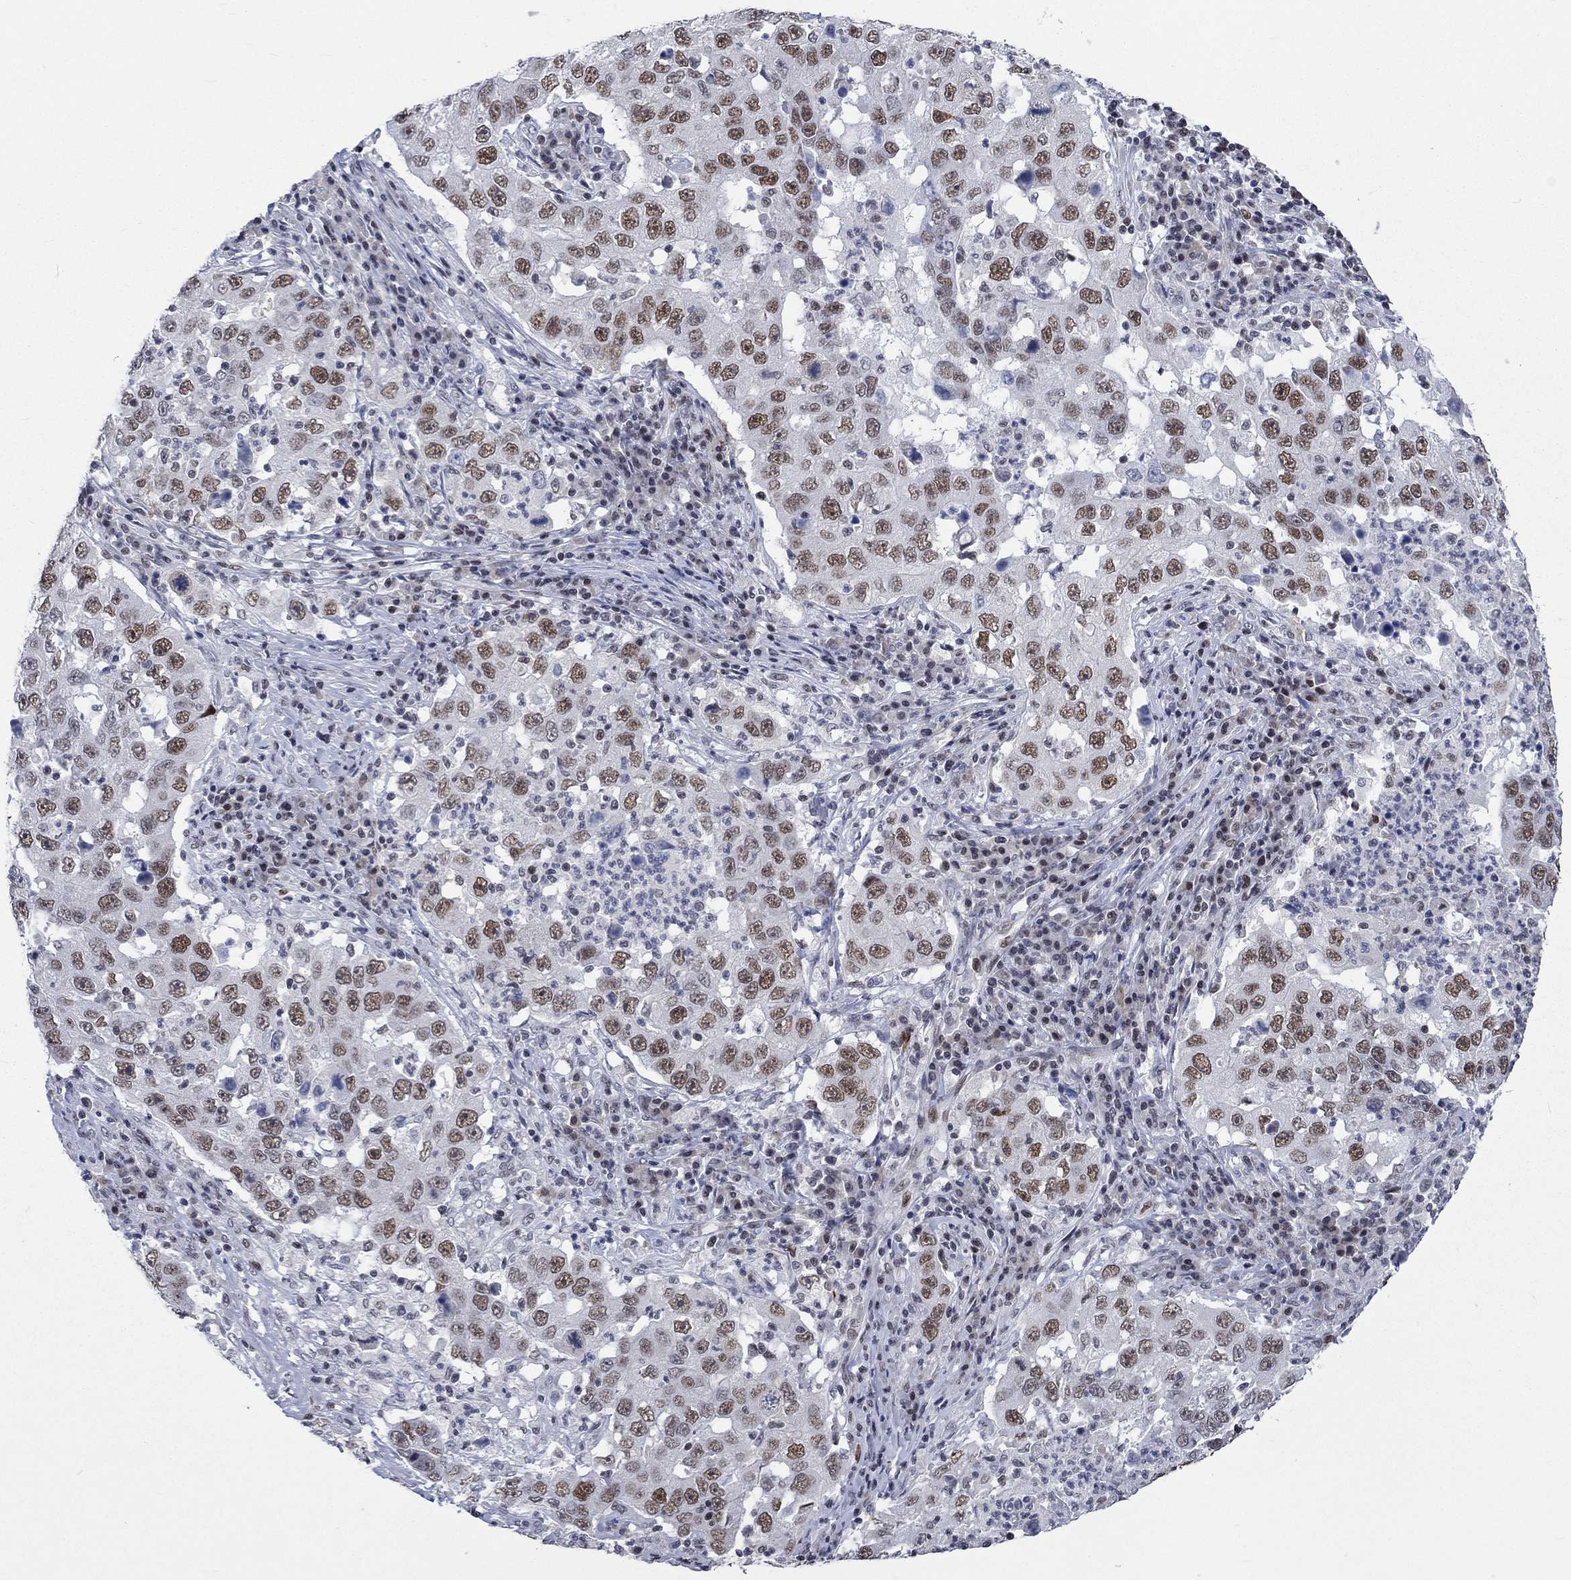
{"staining": {"intensity": "moderate", "quantity": "25%-75%", "location": "nuclear"}, "tissue": "lung cancer", "cell_type": "Tumor cells", "image_type": "cancer", "snomed": [{"axis": "morphology", "description": "Adenocarcinoma, NOS"}, {"axis": "topography", "description": "Lung"}], "caption": "Protein expression analysis of human lung adenocarcinoma reveals moderate nuclear staining in approximately 25%-75% of tumor cells.", "gene": "HCFC1", "patient": {"sex": "male", "age": 73}}